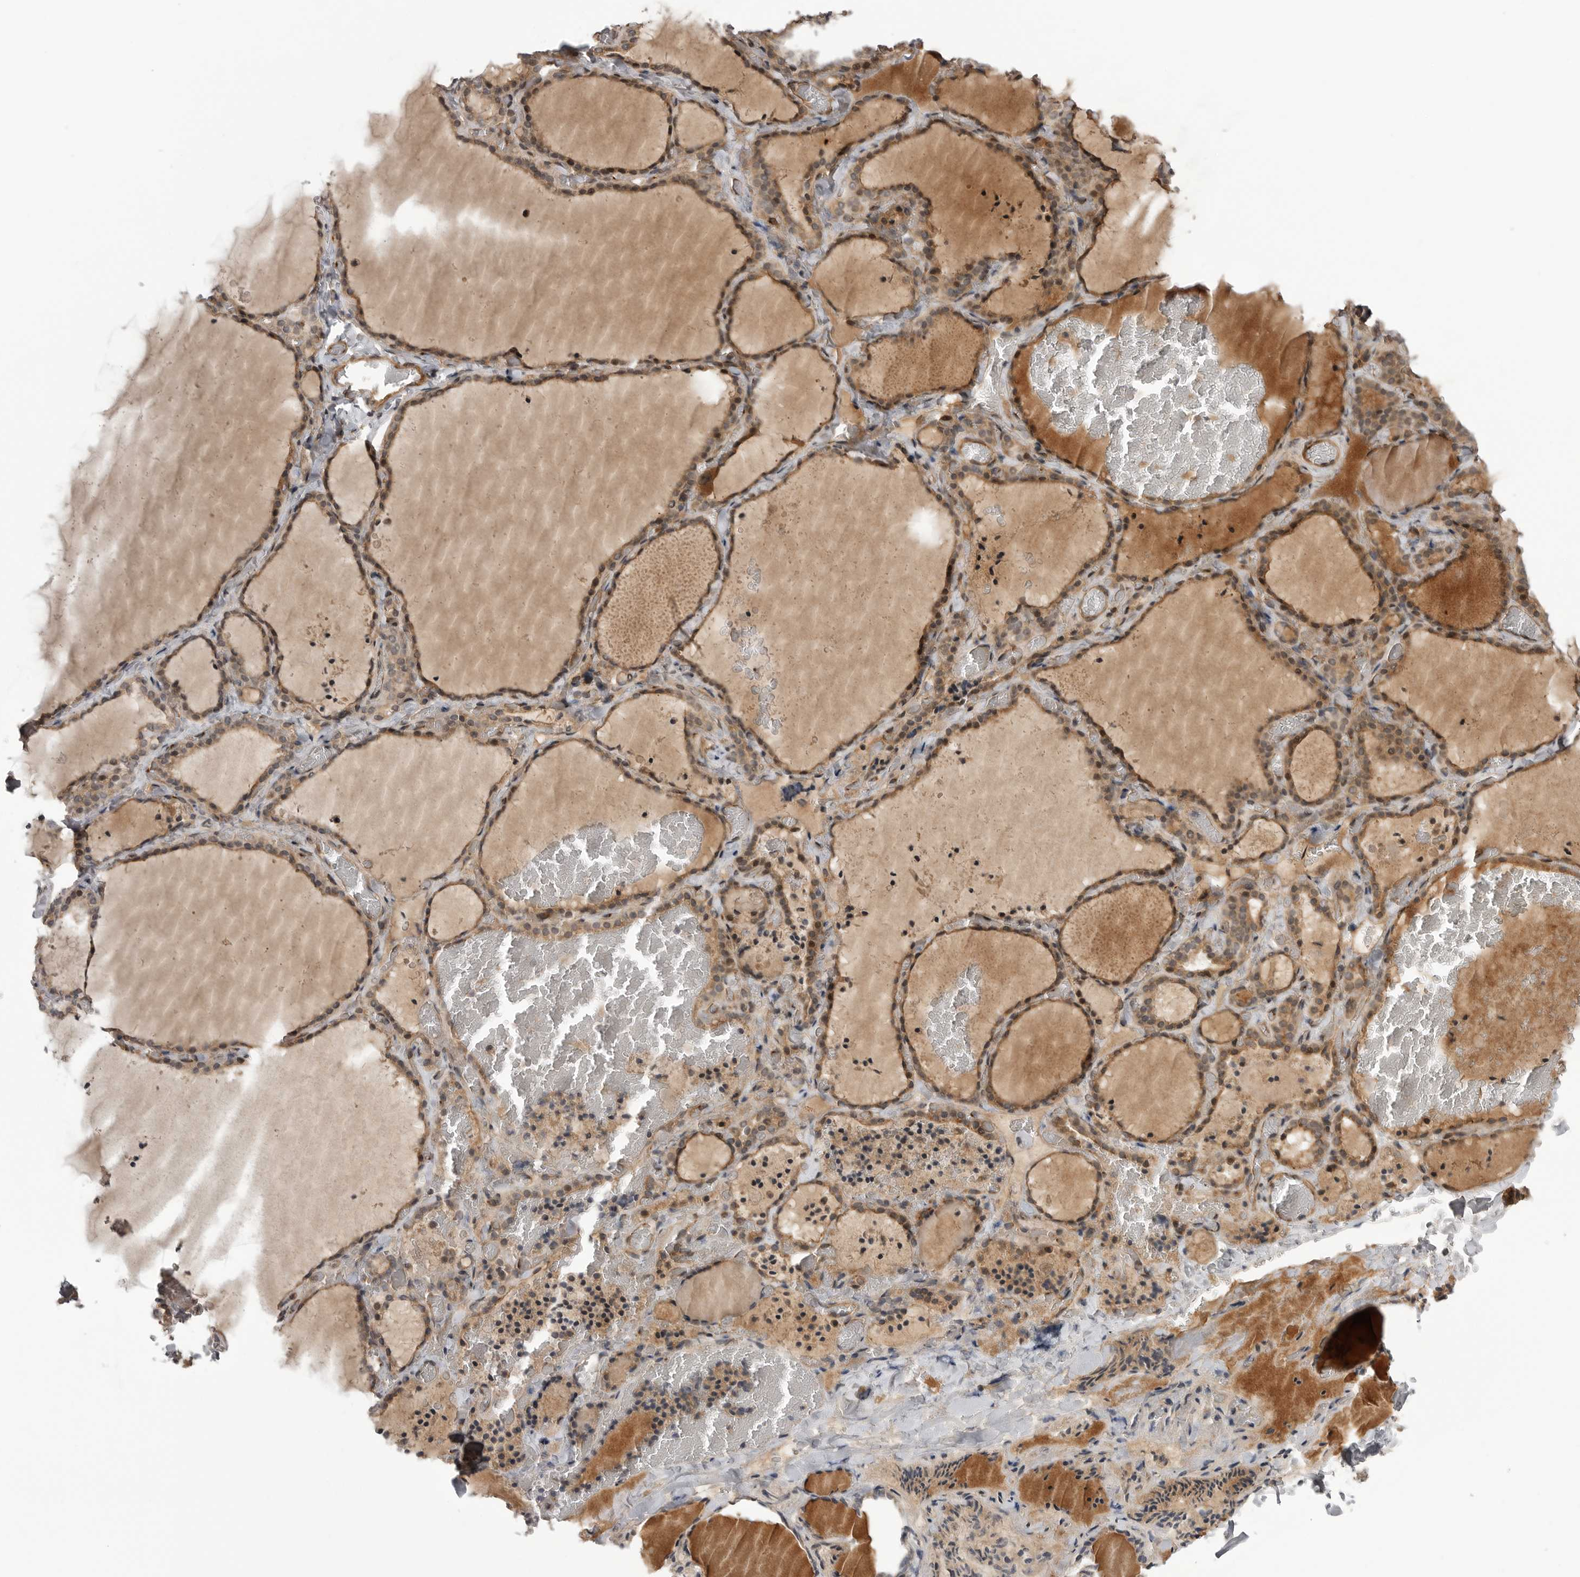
{"staining": {"intensity": "moderate", "quantity": ">75%", "location": "cytoplasmic/membranous,nuclear"}, "tissue": "thyroid gland", "cell_type": "Glandular cells", "image_type": "normal", "snomed": [{"axis": "morphology", "description": "Normal tissue, NOS"}, {"axis": "topography", "description": "Thyroid gland"}], "caption": "Immunohistochemical staining of normal human thyroid gland demonstrates medium levels of moderate cytoplasmic/membranous,nuclear expression in approximately >75% of glandular cells. (DAB IHC, brown staining for protein, blue staining for nuclei).", "gene": "PDCL", "patient": {"sex": "female", "age": 22}}